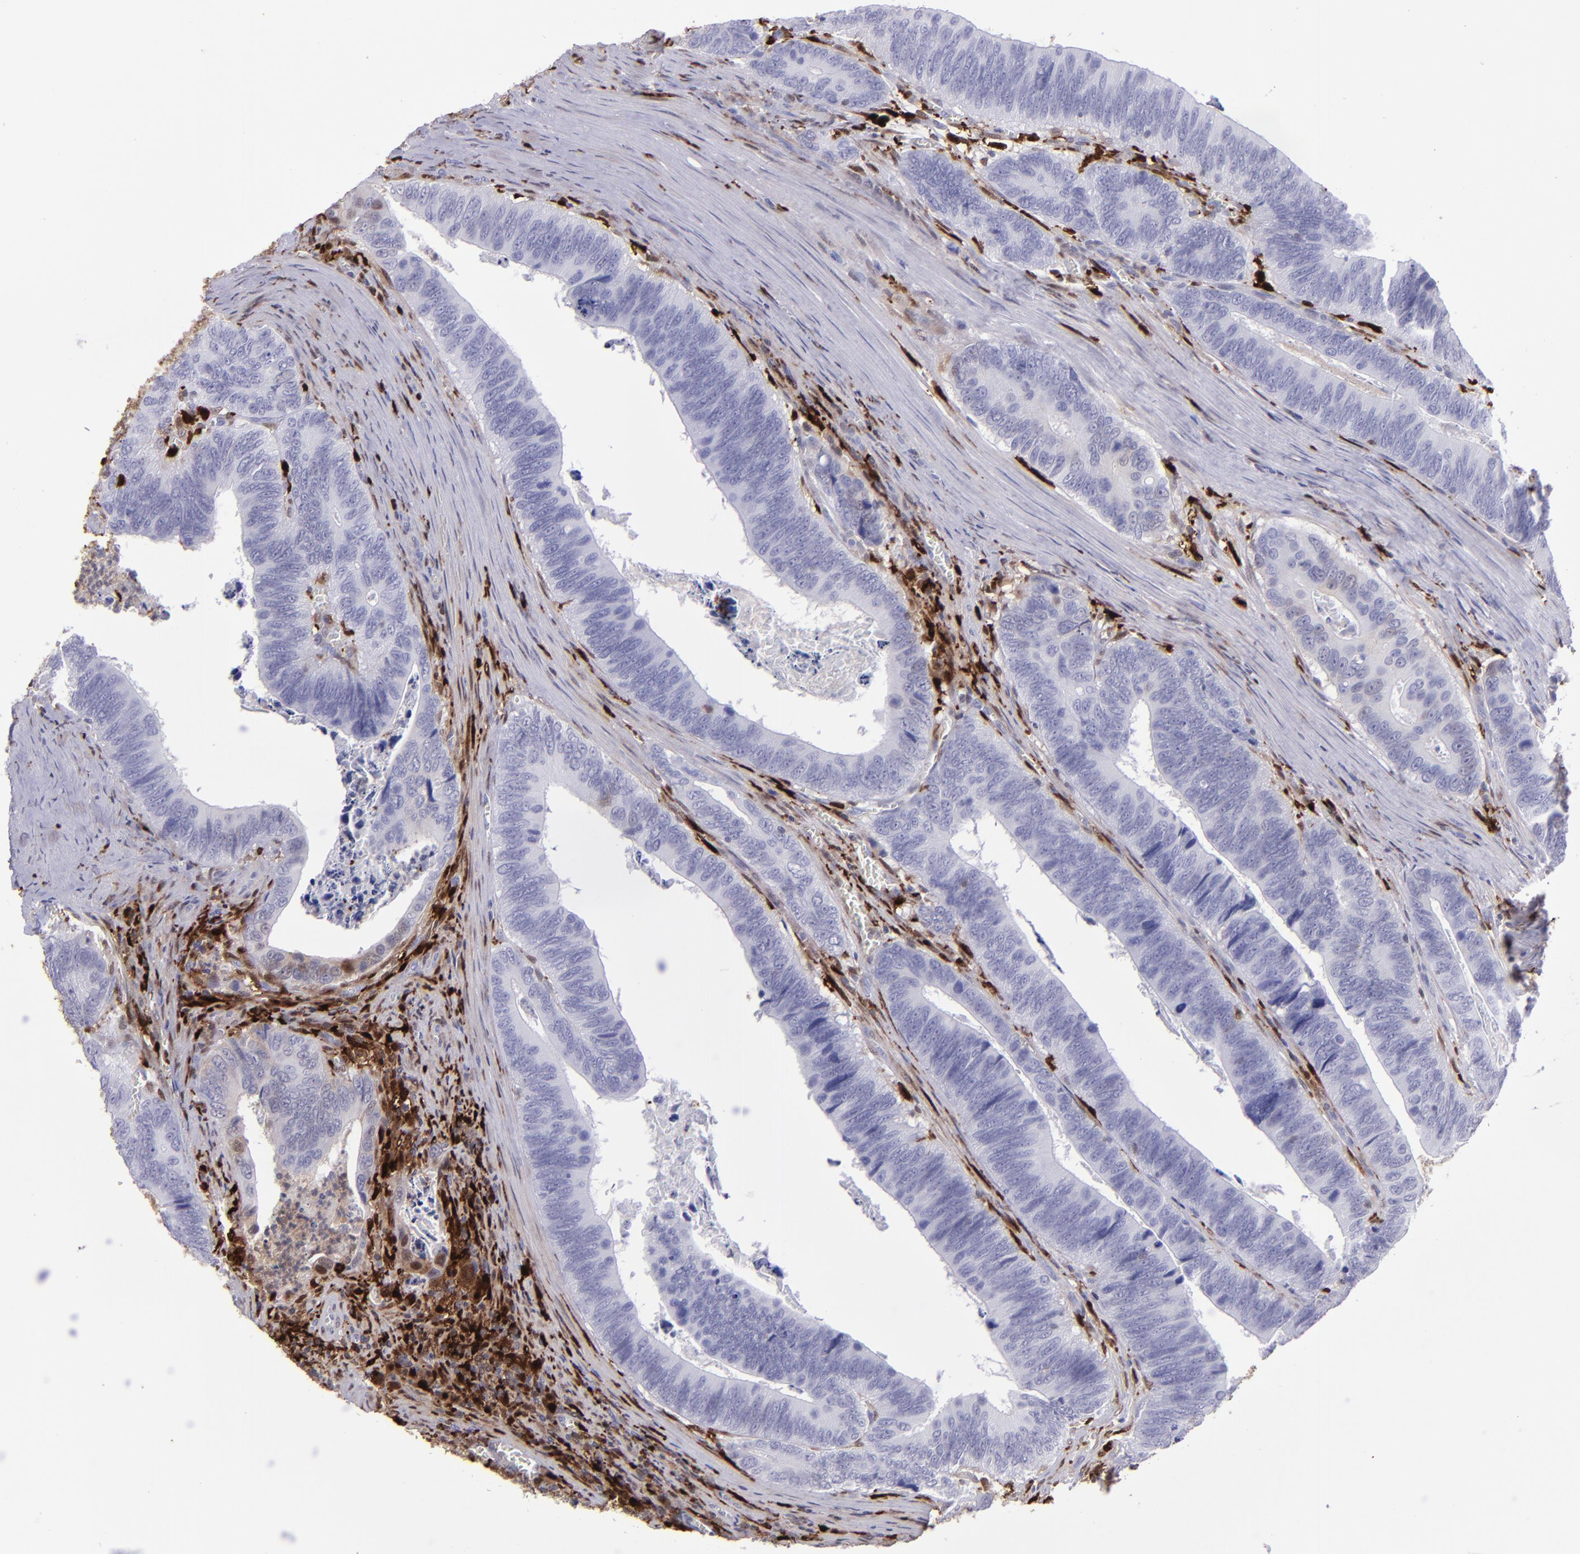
{"staining": {"intensity": "weak", "quantity": "<25%", "location": "cytoplasmic/membranous,nuclear"}, "tissue": "colorectal cancer", "cell_type": "Tumor cells", "image_type": "cancer", "snomed": [{"axis": "morphology", "description": "Adenocarcinoma, NOS"}, {"axis": "topography", "description": "Colon"}], "caption": "Immunohistochemistry (IHC) of human colorectal cancer demonstrates no positivity in tumor cells.", "gene": "TYMP", "patient": {"sex": "male", "age": 72}}